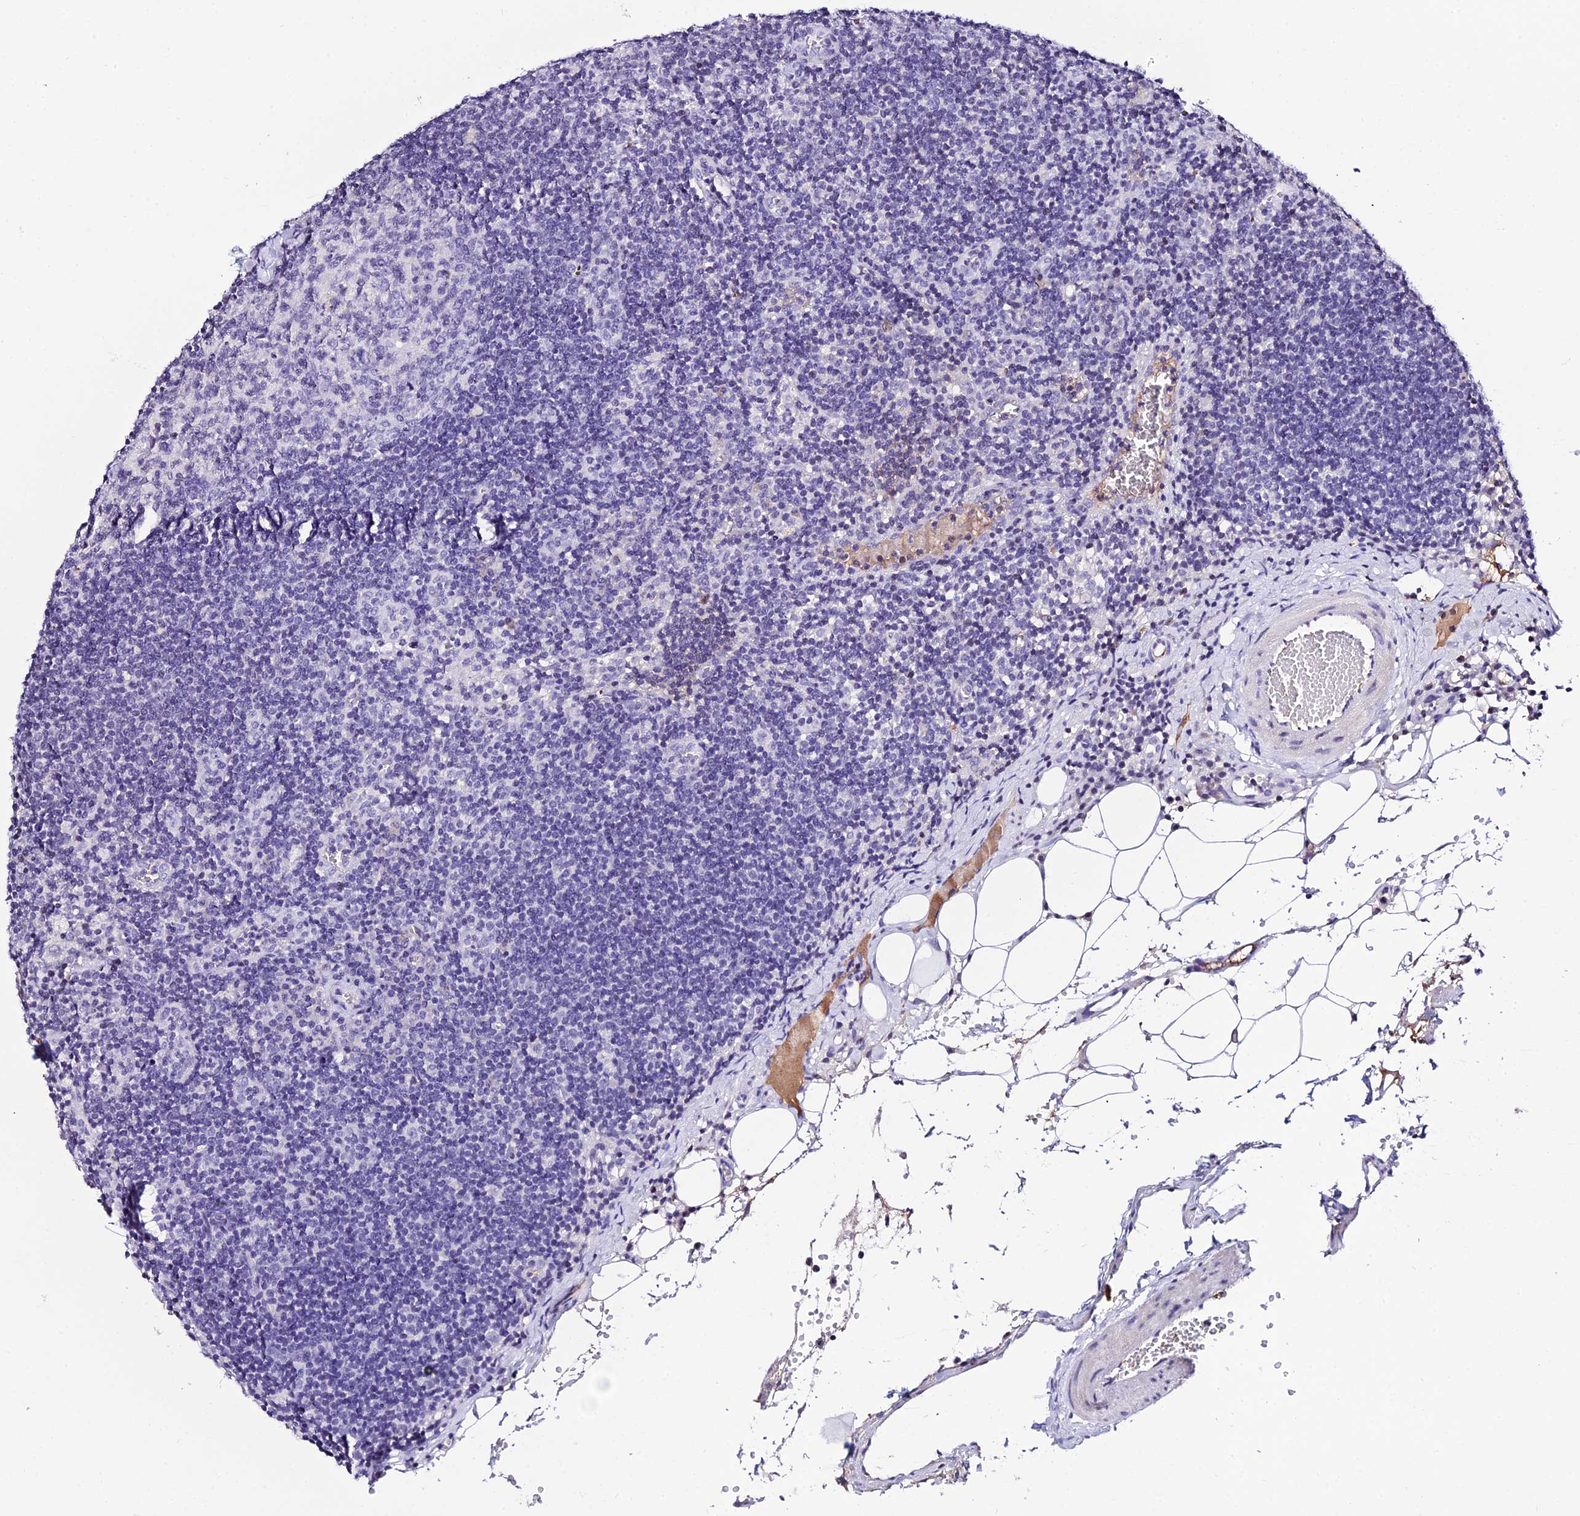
{"staining": {"intensity": "negative", "quantity": "none", "location": "none"}, "tissue": "lymph node", "cell_type": "Germinal center cells", "image_type": "normal", "snomed": [{"axis": "morphology", "description": "Normal tissue, NOS"}, {"axis": "topography", "description": "Lymph node"}], "caption": "The histopathology image reveals no staining of germinal center cells in unremarkable lymph node. (DAB immunohistochemistry (IHC) with hematoxylin counter stain).", "gene": "DEFB132", "patient": {"sex": "female", "age": 27}}